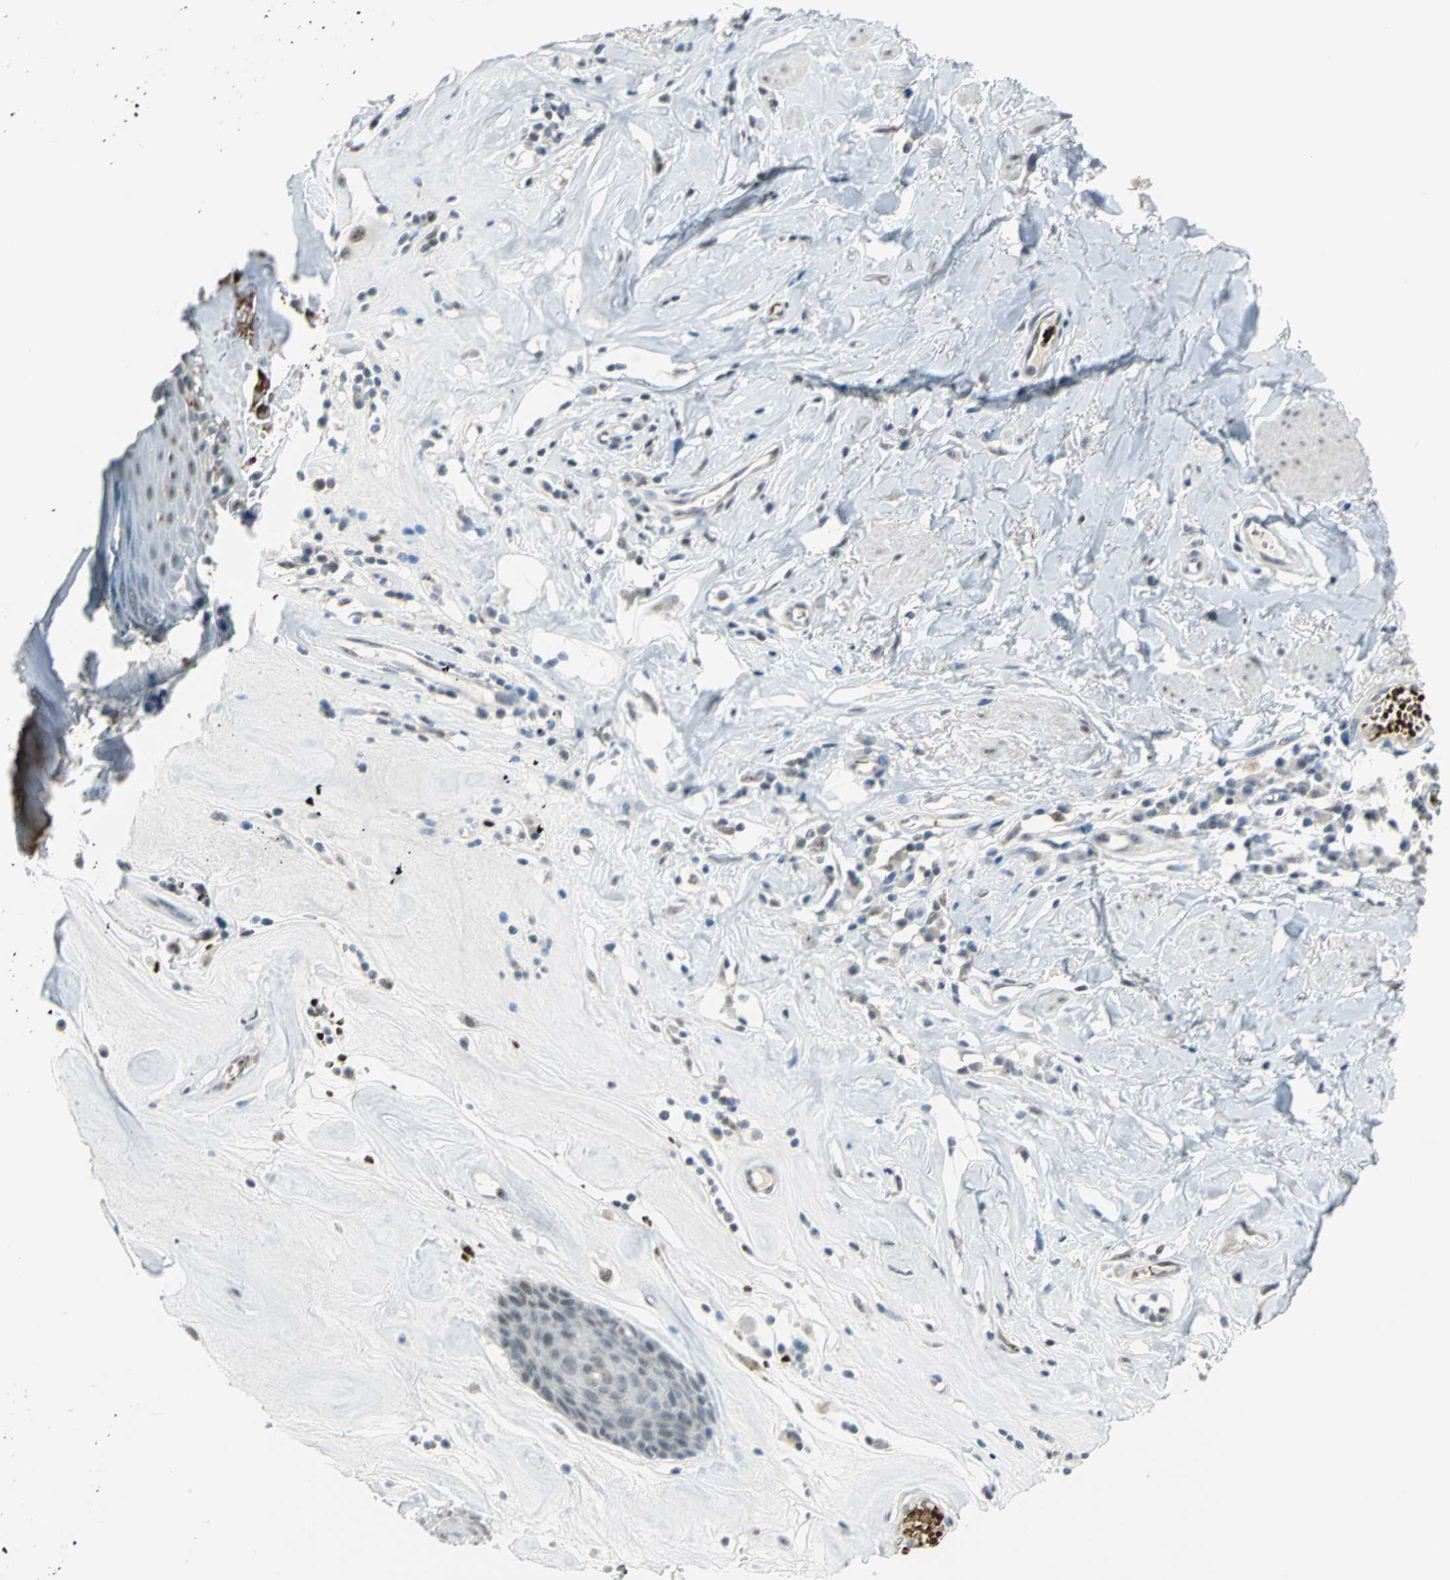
{"staining": {"intensity": "moderate", "quantity": "25%-75%", "location": "nuclear"}, "tissue": "skin", "cell_type": "Epidermal cells", "image_type": "normal", "snomed": [{"axis": "morphology", "description": "Normal tissue, NOS"}, {"axis": "morphology", "description": "Inflammation, NOS"}, {"axis": "topography", "description": "Vulva"}], "caption": "Moderate nuclear expression for a protein is appreciated in about 25%-75% of epidermal cells of unremarkable skin using immunohistochemistry (IHC).", "gene": "GLI3", "patient": {"sex": "female", "age": 84}}